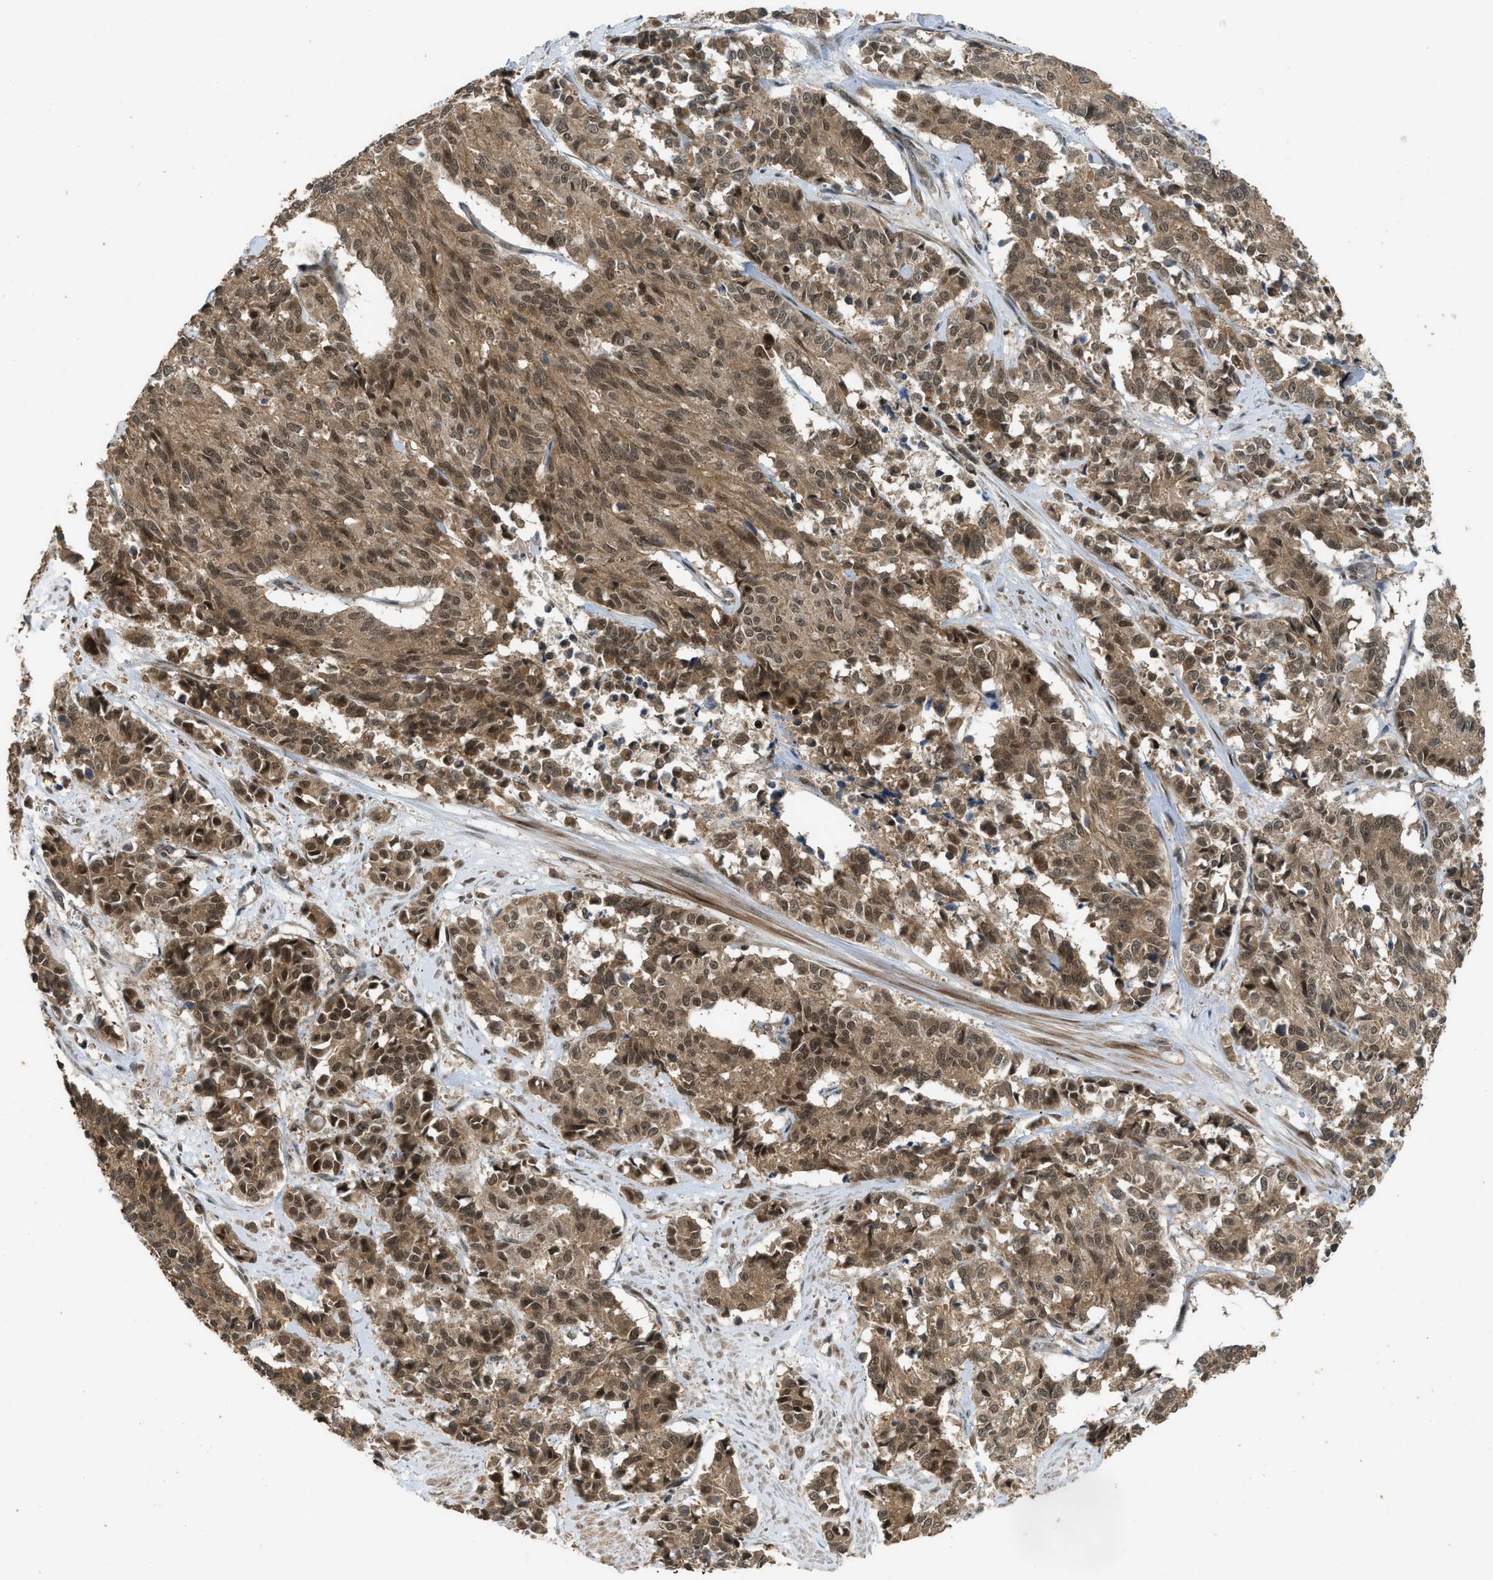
{"staining": {"intensity": "moderate", "quantity": ">75%", "location": "cytoplasmic/membranous,nuclear"}, "tissue": "cervical cancer", "cell_type": "Tumor cells", "image_type": "cancer", "snomed": [{"axis": "morphology", "description": "Squamous cell carcinoma, NOS"}, {"axis": "topography", "description": "Cervix"}], "caption": "Moderate cytoplasmic/membranous and nuclear protein expression is present in approximately >75% of tumor cells in cervical cancer.", "gene": "GET1", "patient": {"sex": "female", "age": 35}}